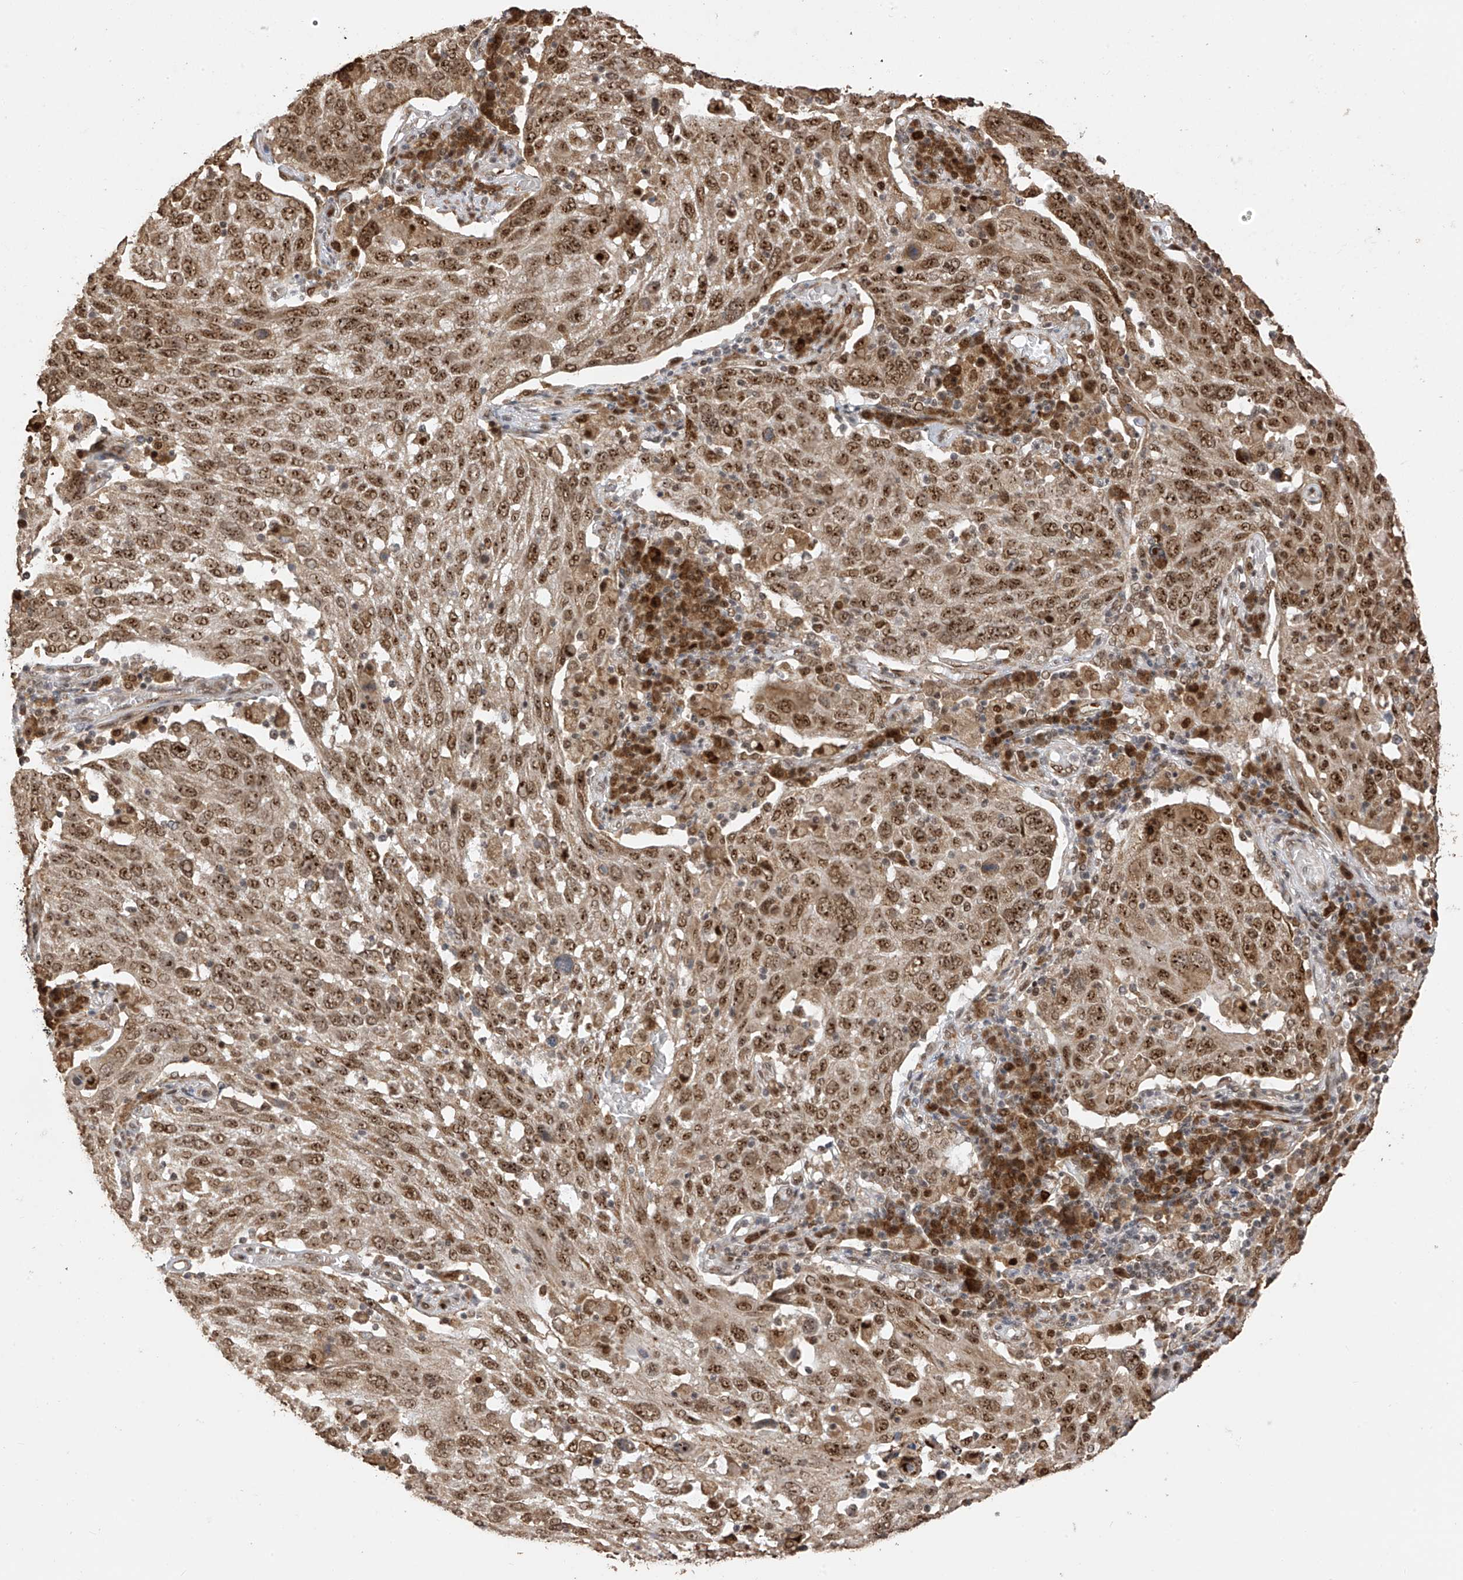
{"staining": {"intensity": "moderate", "quantity": ">75%", "location": "nuclear"}, "tissue": "lung cancer", "cell_type": "Tumor cells", "image_type": "cancer", "snomed": [{"axis": "morphology", "description": "Squamous cell carcinoma, NOS"}, {"axis": "topography", "description": "Lung"}], "caption": "Immunohistochemical staining of squamous cell carcinoma (lung) demonstrates medium levels of moderate nuclear staining in about >75% of tumor cells.", "gene": "ERLEC1", "patient": {"sex": "male", "age": 65}}